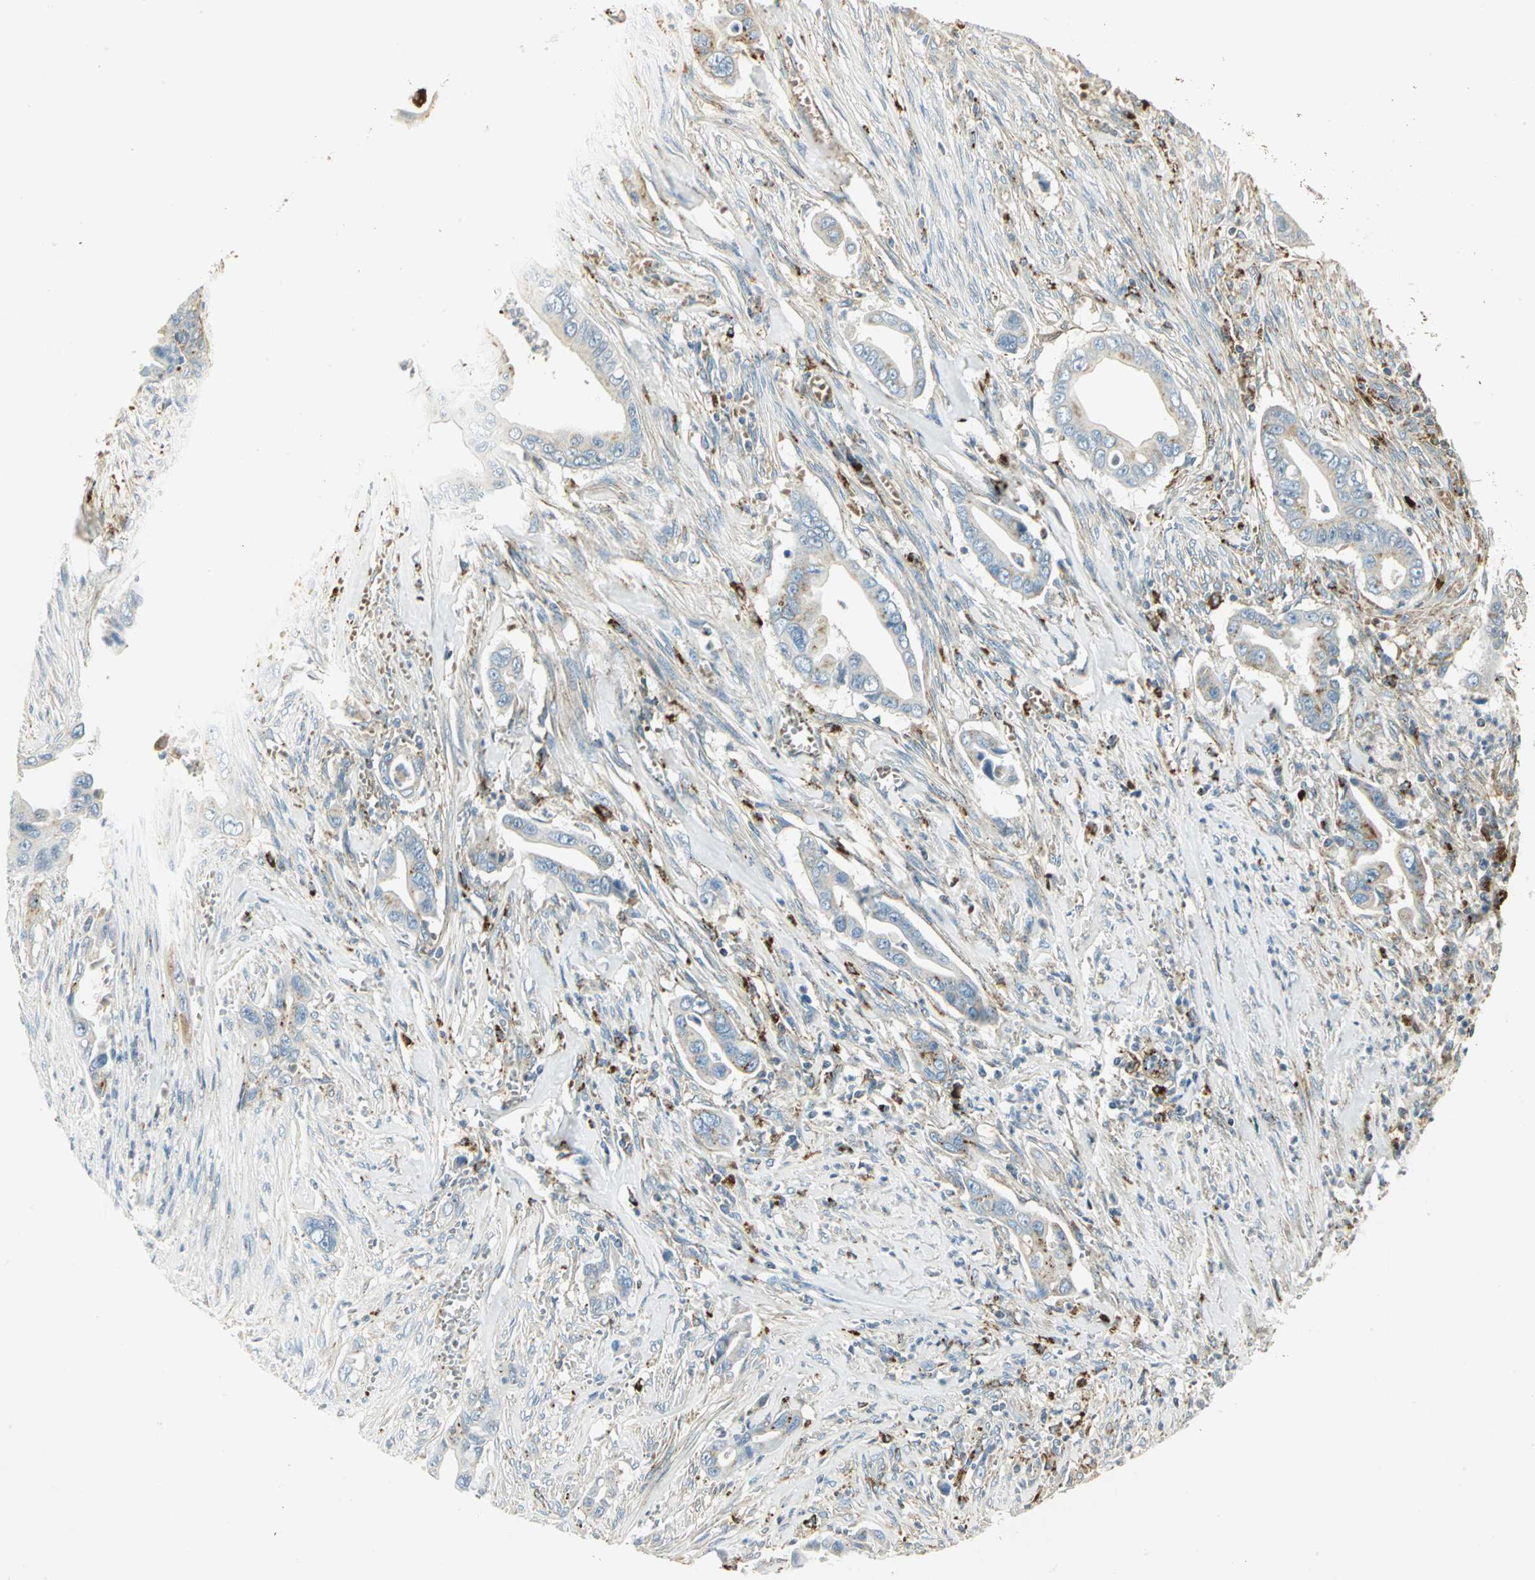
{"staining": {"intensity": "weak", "quantity": "<25%", "location": "cytoplasmic/membranous"}, "tissue": "pancreatic cancer", "cell_type": "Tumor cells", "image_type": "cancer", "snomed": [{"axis": "morphology", "description": "Adenocarcinoma, NOS"}, {"axis": "topography", "description": "Pancreas"}], "caption": "Adenocarcinoma (pancreatic) stained for a protein using IHC demonstrates no expression tumor cells.", "gene": "ARSA", "patient": {"sex": "male", "age": 59}}